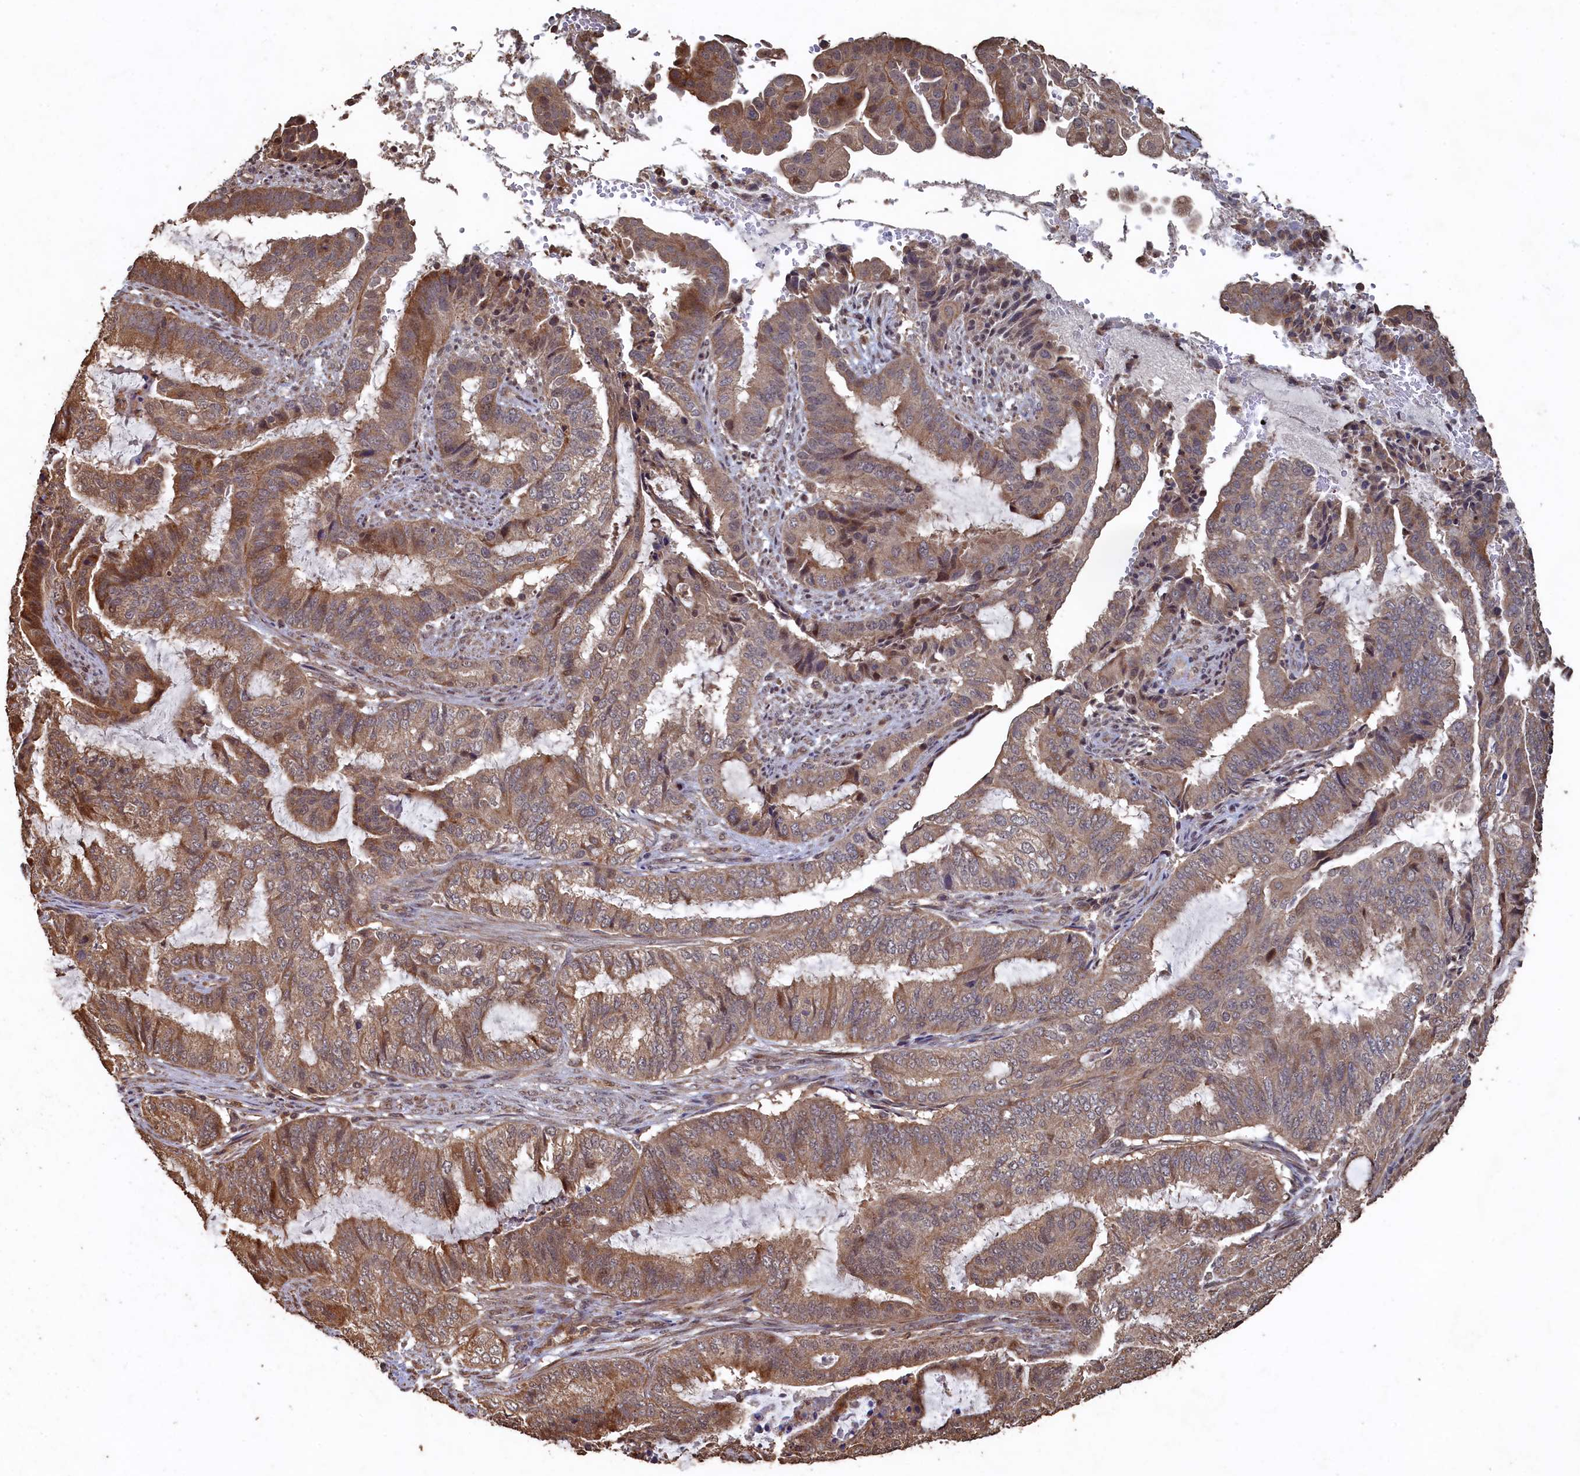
{"staining": {"intensity": "weak", "quantity": ">75%", "location": "cytoplasmic/membranous"}, "tissue": "endometrial cancer", "cell_type": "Tumor cells", "image_type": "cancer", "snomed": [{"axis": "morphology", "description": "Adenocarcinoma, NOS"}, {"axis": "topography", "description": "Endometrium"}], "caption": "Endometrial cancer (adenocarcinoma) tissue reveals weak cytoplasmic/membranous staining in approximately >75% of tumor cells, visualized by immunohistochemistry.", "gene": "PIGN", "patient": {"sex": "female", "age": 51}}